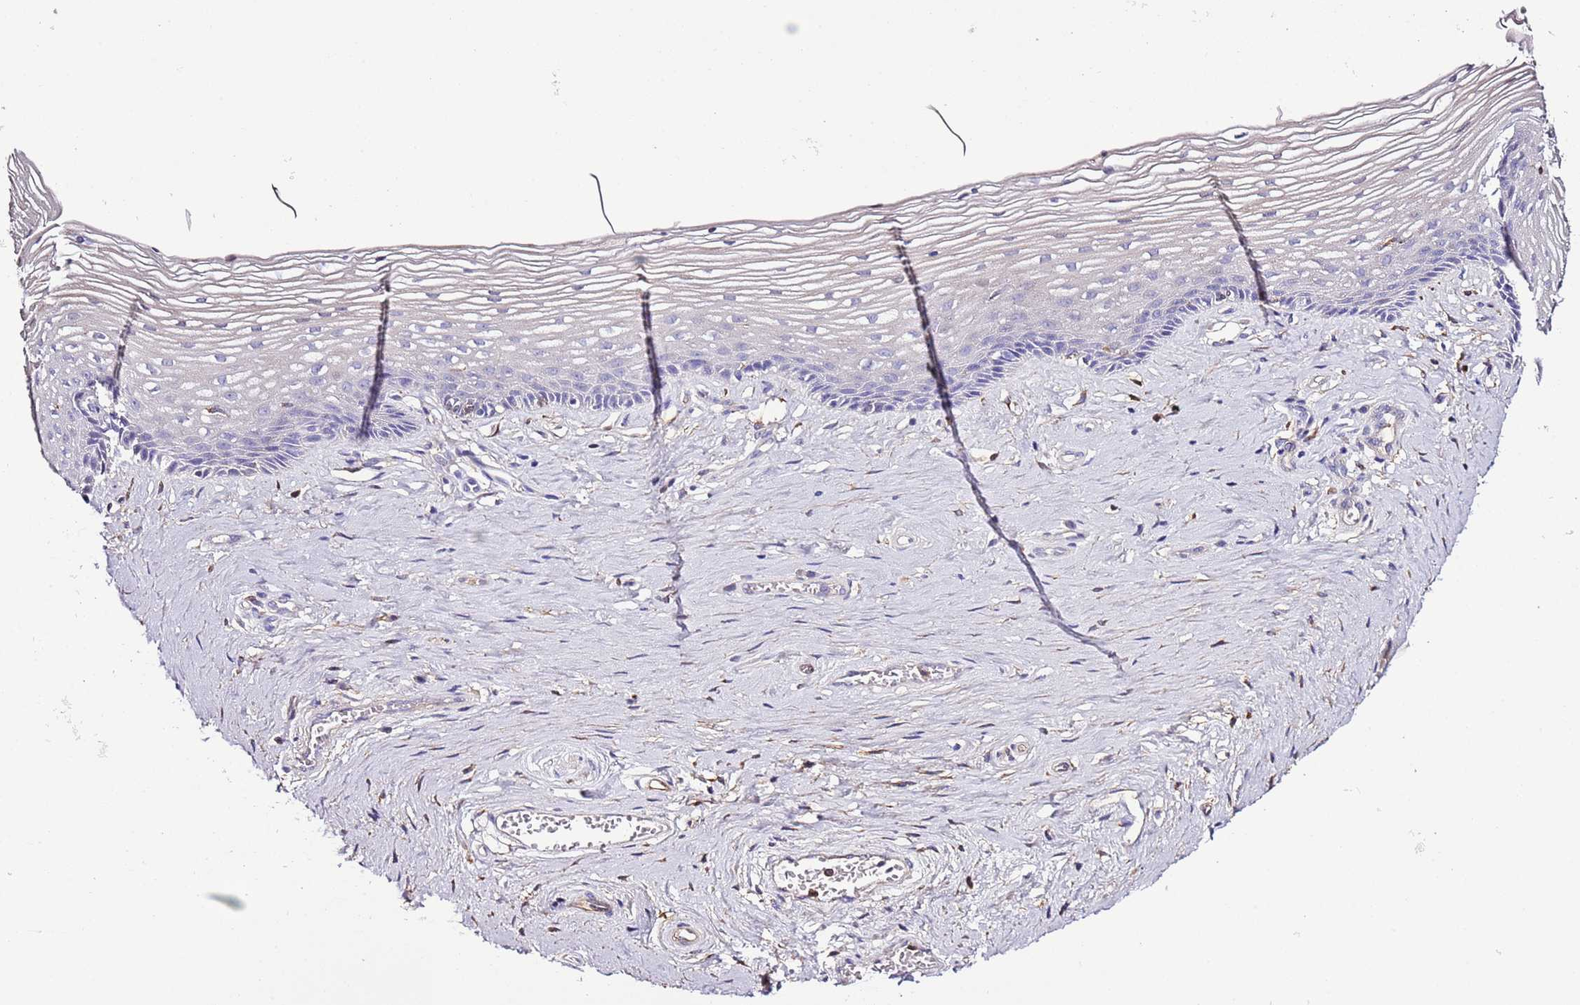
{"staining": {"intensity": "negative", "quantity": "none", "location": "none"}, "tissue": "vagina", "cell_type": "Squamous epithelial cells", "image_type": "normal", "snomed": [{"axis": "morphology", "description": "Normal tissue, NOS"}, {"axis": "topography", "description": "Vagina"}], "caption": "Squamous epithelial cells are negative for brown protein staining in normal vagina.", "gene": "FAM174C", "patient": {"sex": "female", "age": 46}}